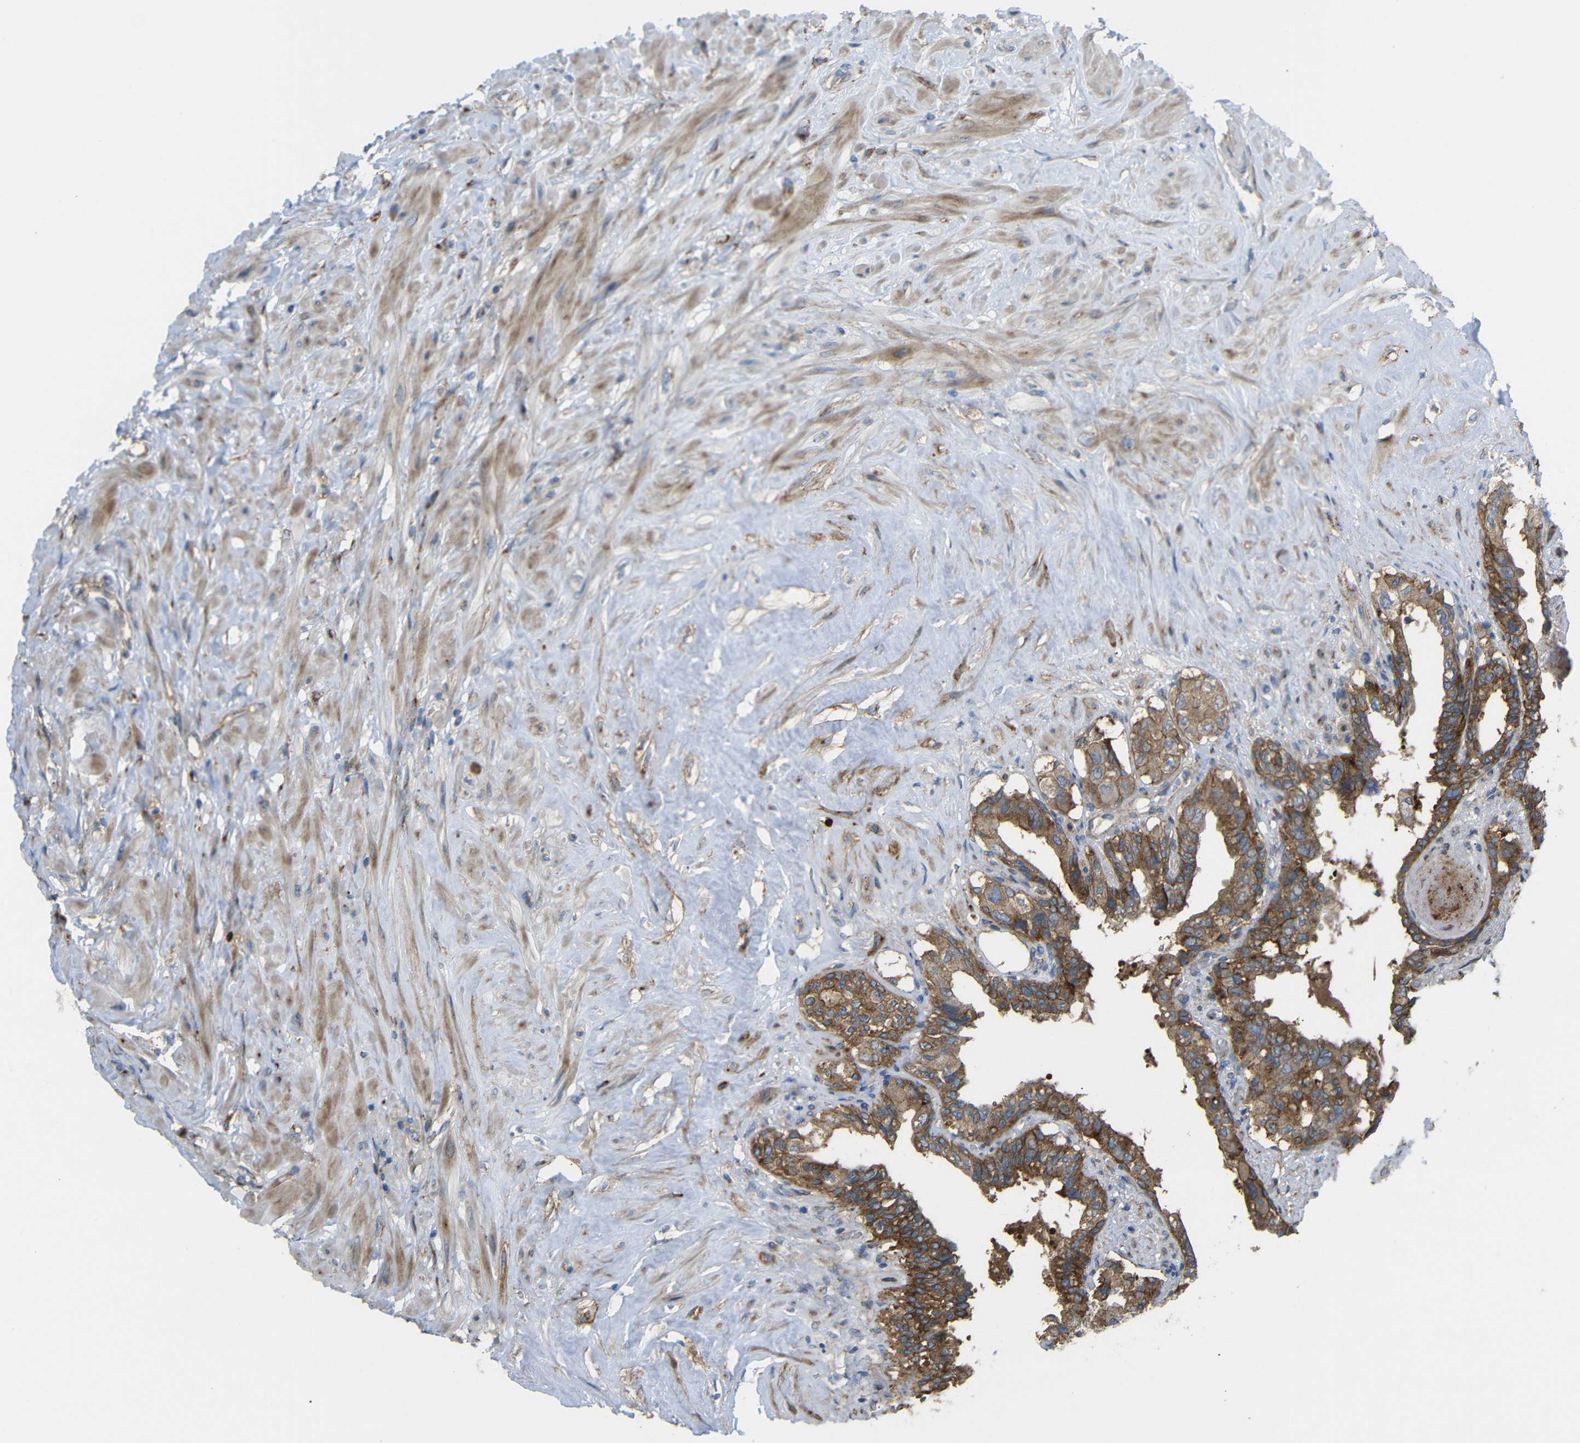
{"staining": {"intensity": "moderate", "quantity": ">75%", "location": "cytoplasmic/membranous"}, "tissue": "seminal vesicle", "cell_type": "Glandular cells", "image_type": "normal", "snomed": [{"axis": "morphology", "description": "Normal tissue, NOS"}, {"axis": "topography", "description": "Seminal veicle"}], "caption": "Moderate cytoplasmic/membranous positivity for a protein is identified in about >75% of glandular cells of normal seminal vesicle using immunohistochemistry.", "gene": "SYPL1", "patient": {"sex": "male", "age": 63}}